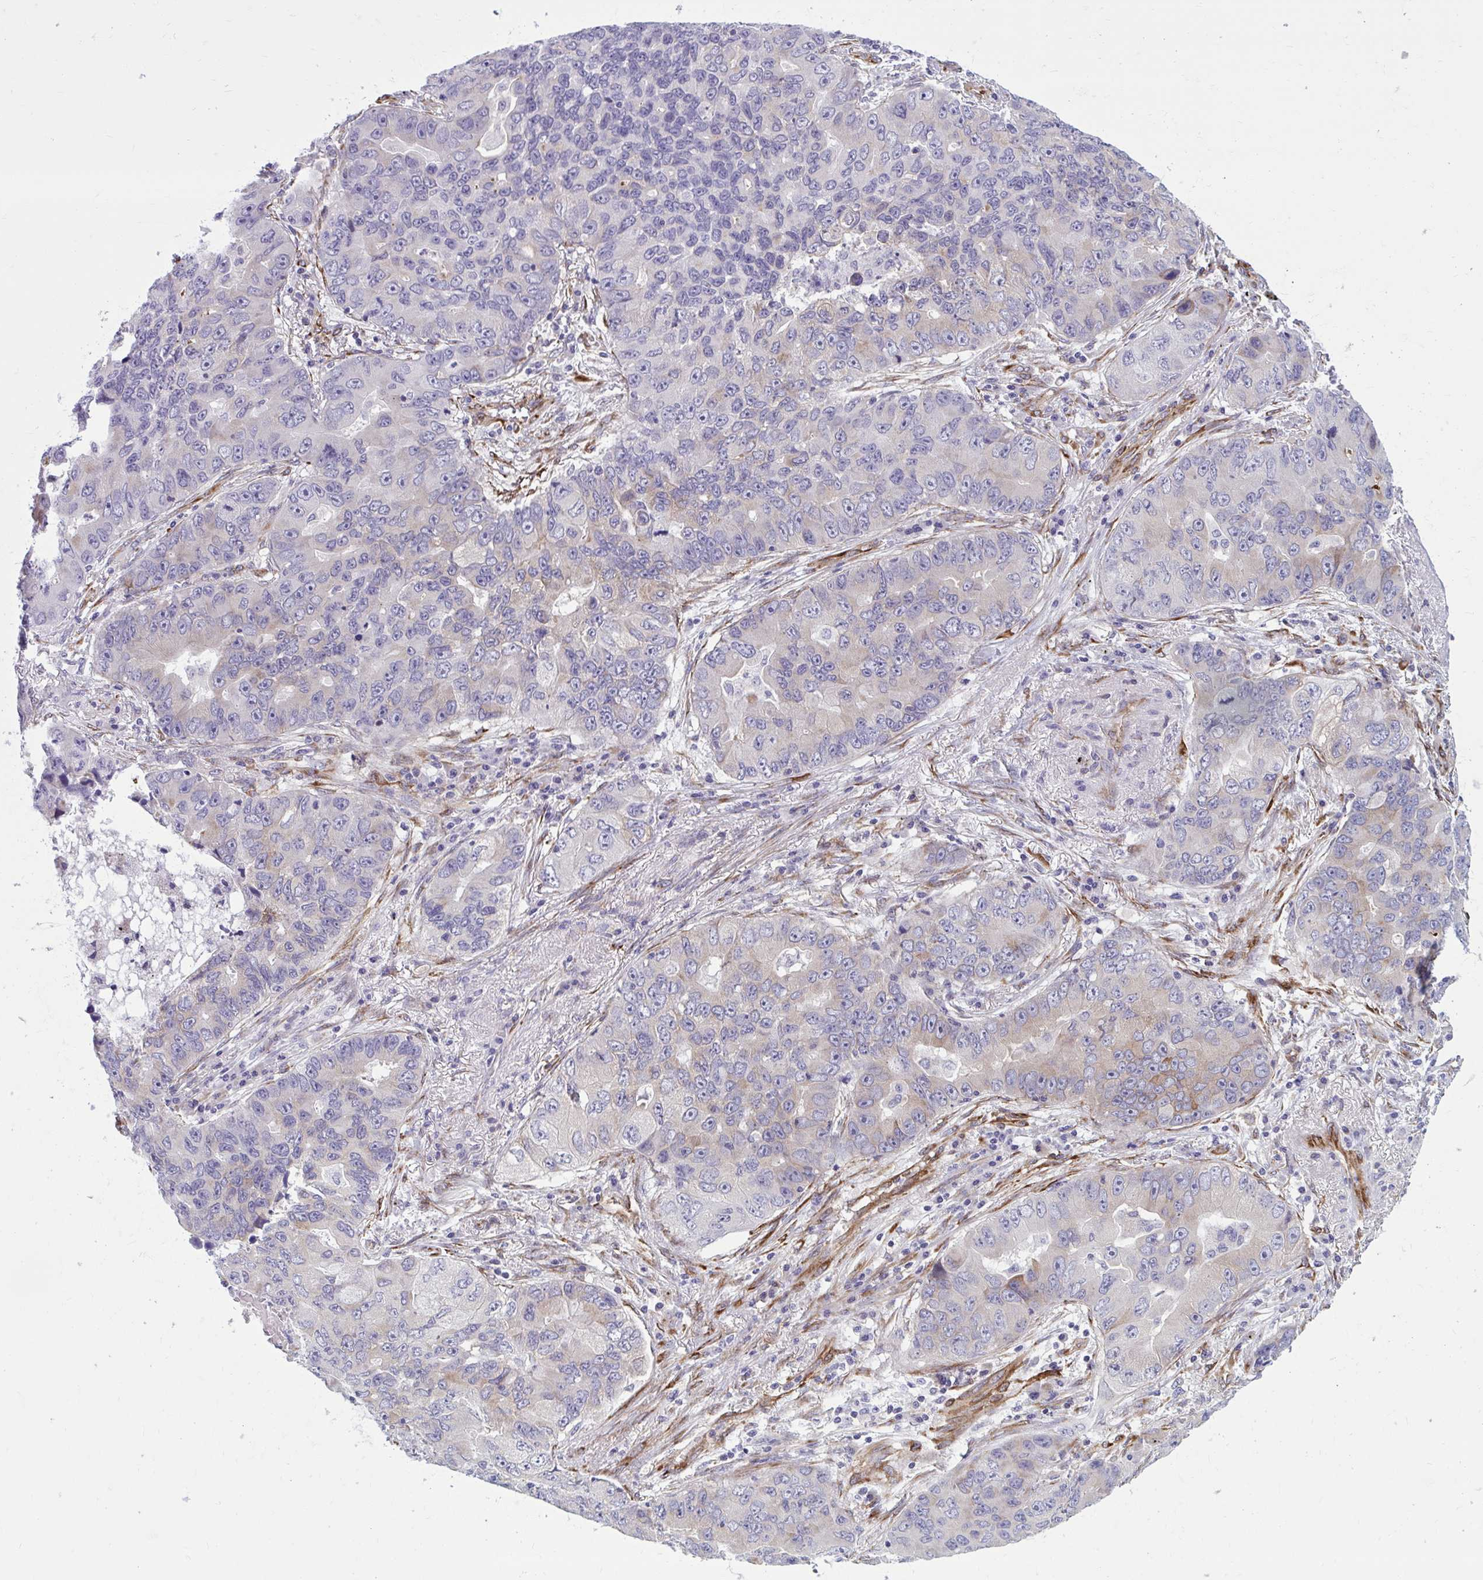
{"staining": {"intensity": "weak", "quantity": "<25%", "location": "cytoplasmic/membranous"}, "tissue": "lung cancer", "cell_type": "Tumor cells", "image_type": "cancer", "snomed": [{"axis": "morphology", "description": "Adenocarcinoma, NOS"}, {"axis": "morphology", "description": "Adenocarcinoma, metastatic, NOS"}, {"axis": "topography", "description": "Lymph node"}, {"axis": "topography", "description": "Lung"}], "caption": "Immunohistochemistry (IHC) of lung adenocarcinoma displays no expression in tumor cells. (DAB immunohistochemistry (IHC) visualized using brightfield microscopy, high magnification).", "gene": "BEND5", "patient": {"sex": "female", "age": 54}}